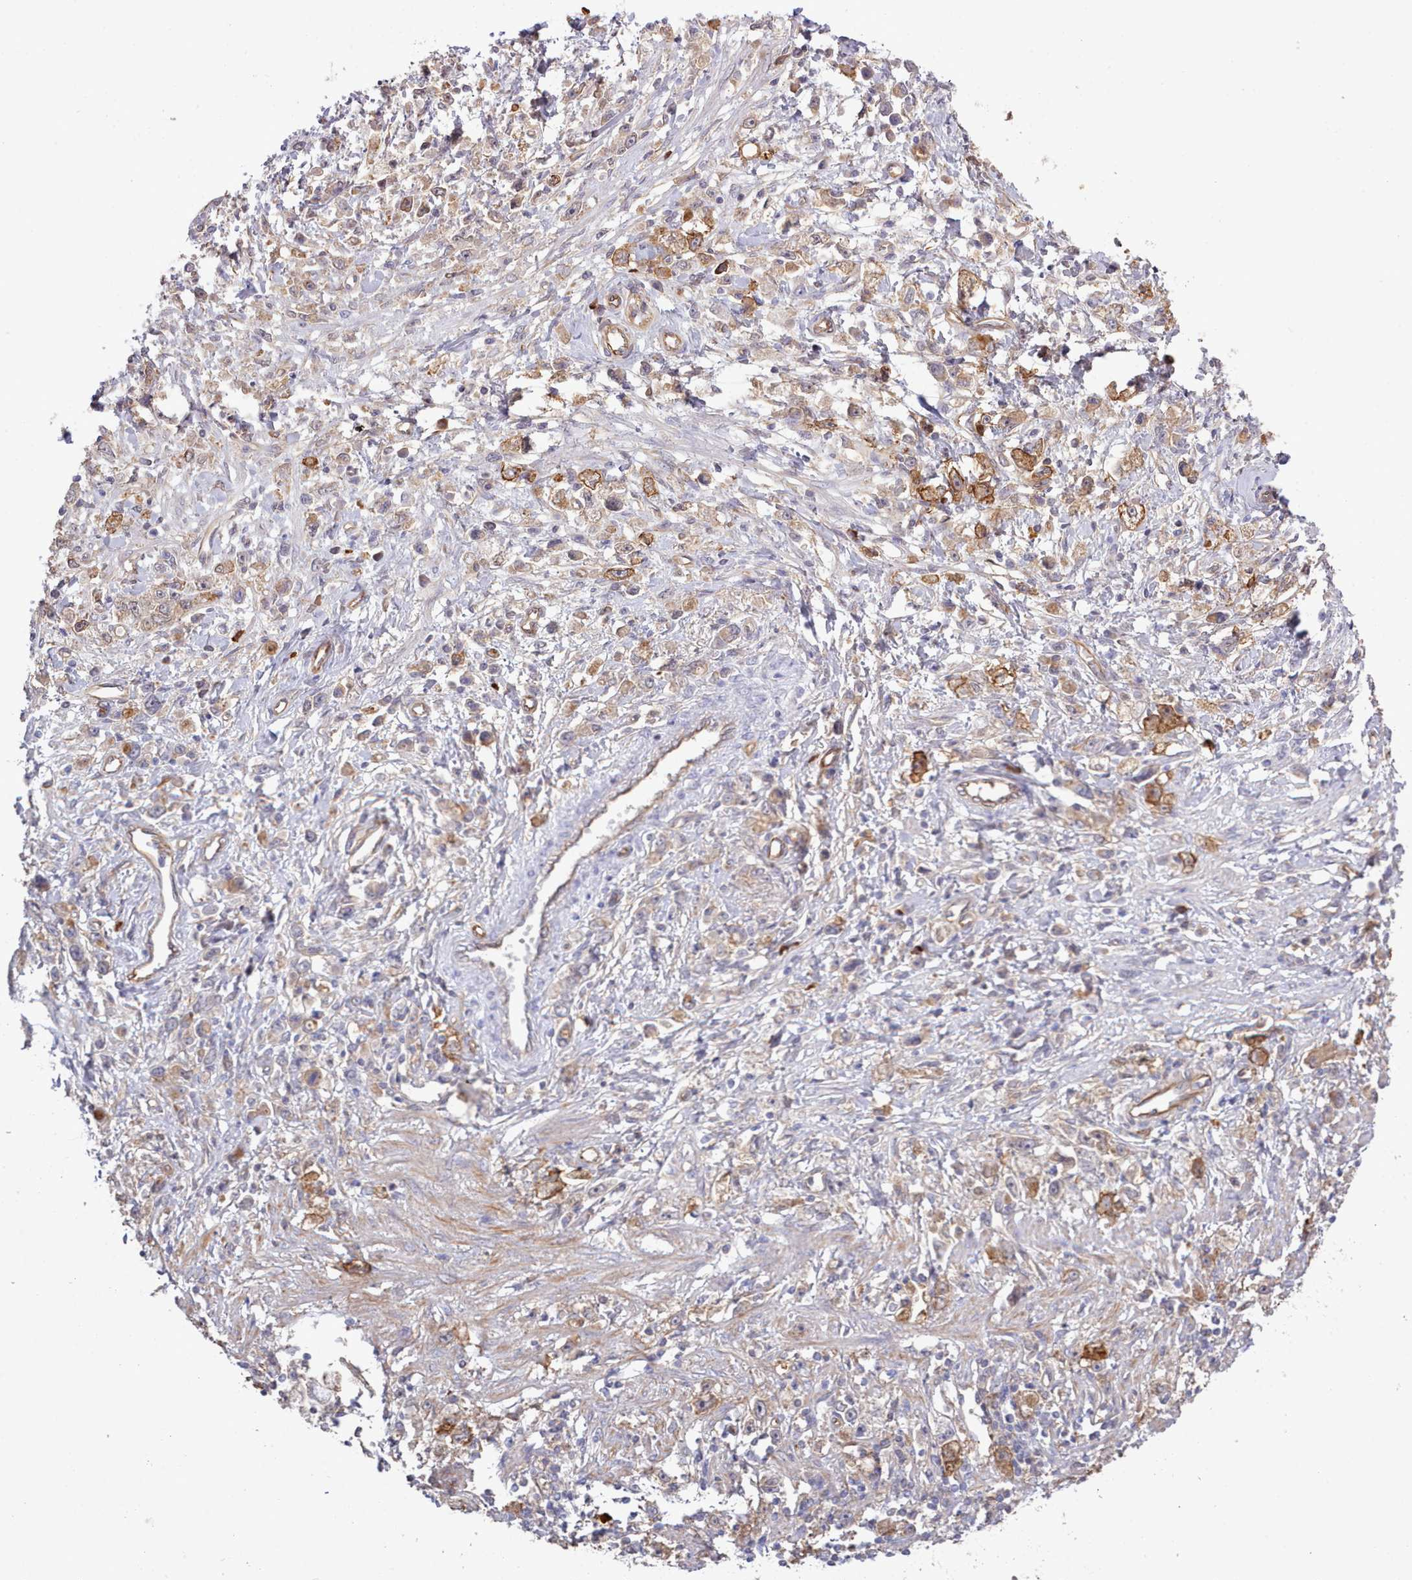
{"staining": {"intensity": "weak", "quantity": ">75%", "location": "cytoplasmic/membranous"}, "tissue": "stomach cancer", "cell_type": "Tumor cells", "image_type": "cancer", "snomed": [{"axis": "morphology", "description": "Adenocarcinoma, NOS"}, {"axis": "topography", "description": "Stomach"}], "caption": "DAB (3,3'-diaminobenzidine) immunohistochemical staining of stomach cancer (adenocarcinoma) demonstrates weak cytoplasmic/membranous protein positivity in approximately >75% of tumor cells.", "gene": "ZC3H13", "patient": {"sex": "female", "age": 59}}